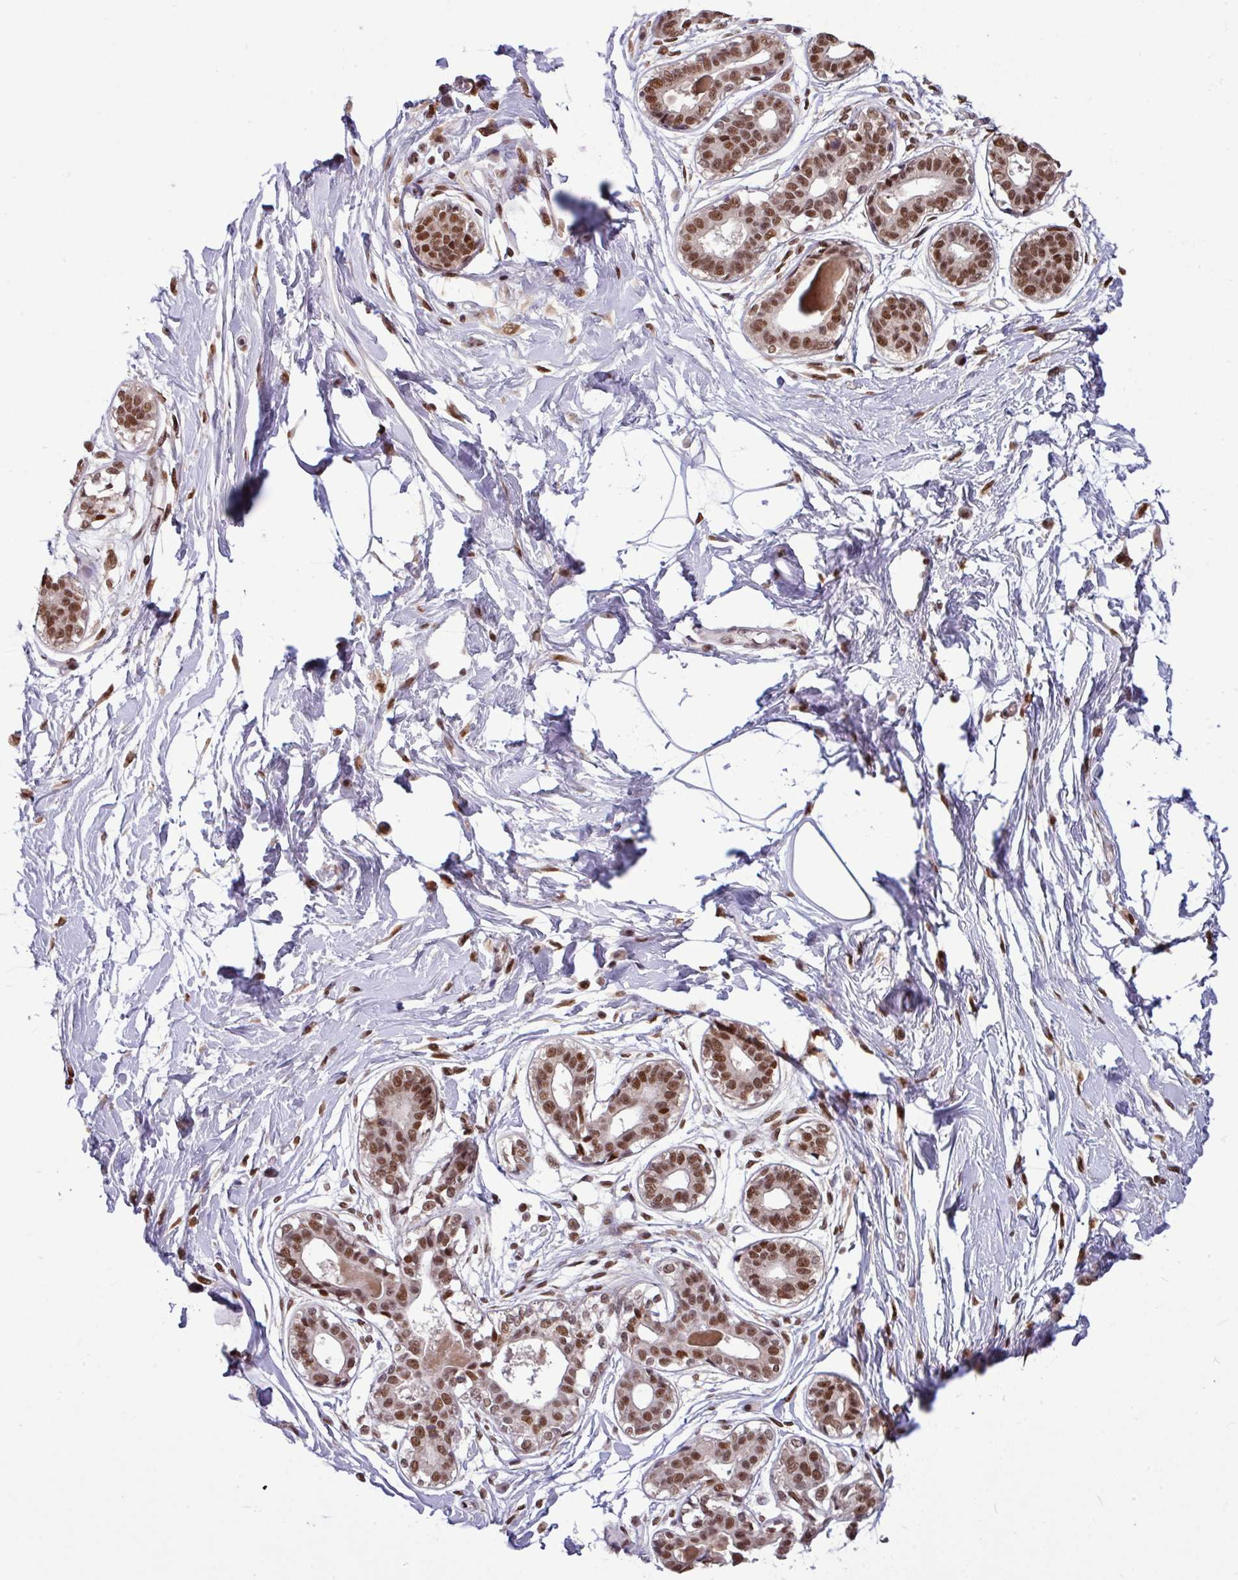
{"staining": {"intensity": "moderate", "quantity": ">75%", "location": "nuclear"}, "tissue": "breast", "cell_type": "Adipocytes", "image_type": "normal", "snomed": [{"axis": "morphology", "description": "Normal tissue, NOS"}, {"axis": "topography", "description": "Breast"}], "caption": "Benign breast exhibits moderate nuclear expression in approximately >75% of adipocytes (Brightfield microscopy of DAB IHC at high magnification)..", "gene": "TDG", "patient": {"sex": "female", "age": 45}}